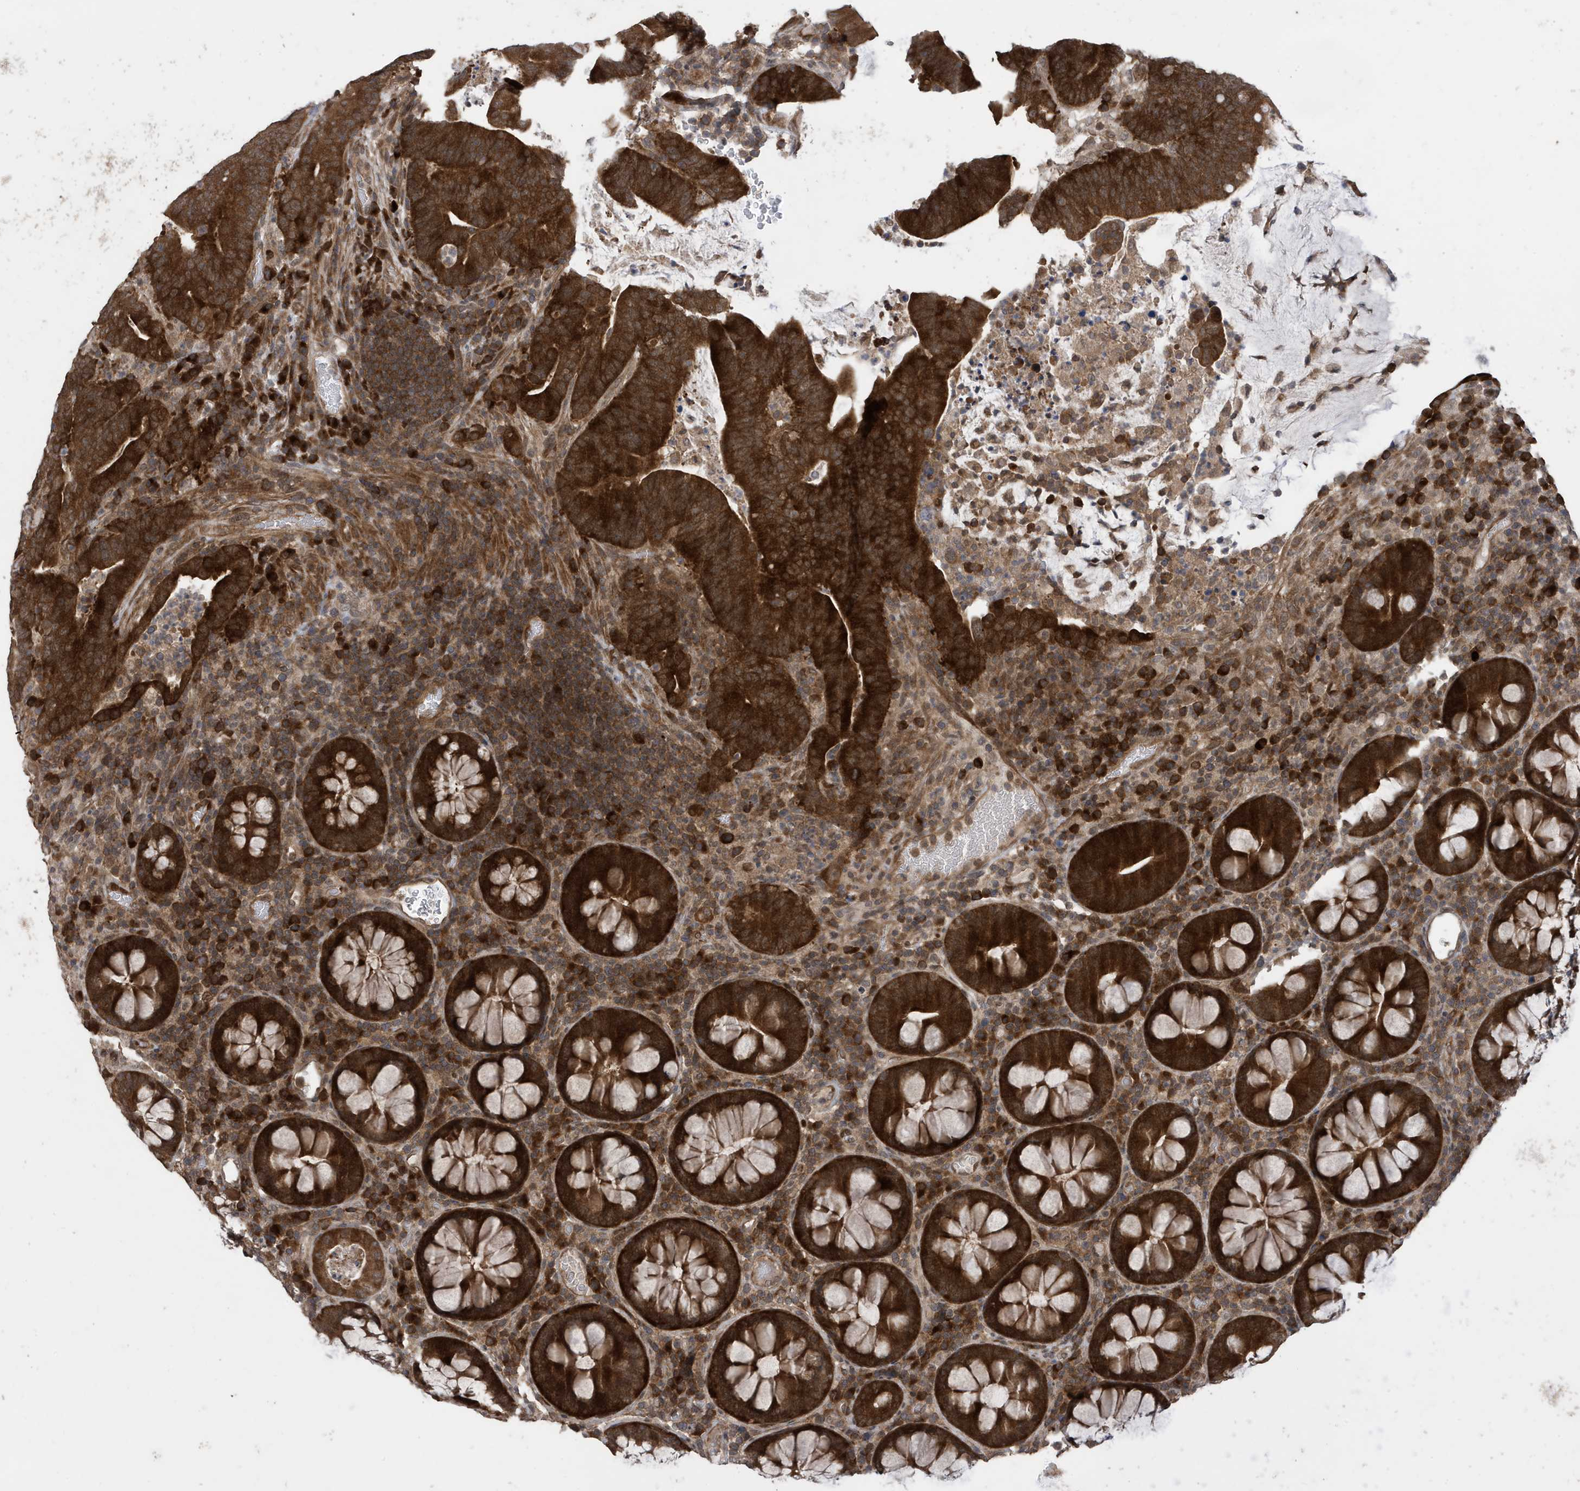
{"staining": {"intensity": "strong", "quantity": ">75%", "location": "cytoplasmic/membranous"}, "tissue": "colorectal cancer", "cell_type": "Tumor cells", "image_type": "cancer", "snomed": [{"axis": "morphology", "description": "Adenocarcinoma, NOS"}, {"axis": "topography", "description": "Colon"}], "caption": "Immunohistochemical staining of colorectal cancer (adenocarcinoma) exhibits high levels of strong cytoplasmic/membranous expression in approximately >75% of tumor cells.", "gene": "UBQLN1", "patient": {"sex": "female", "age": 66}}